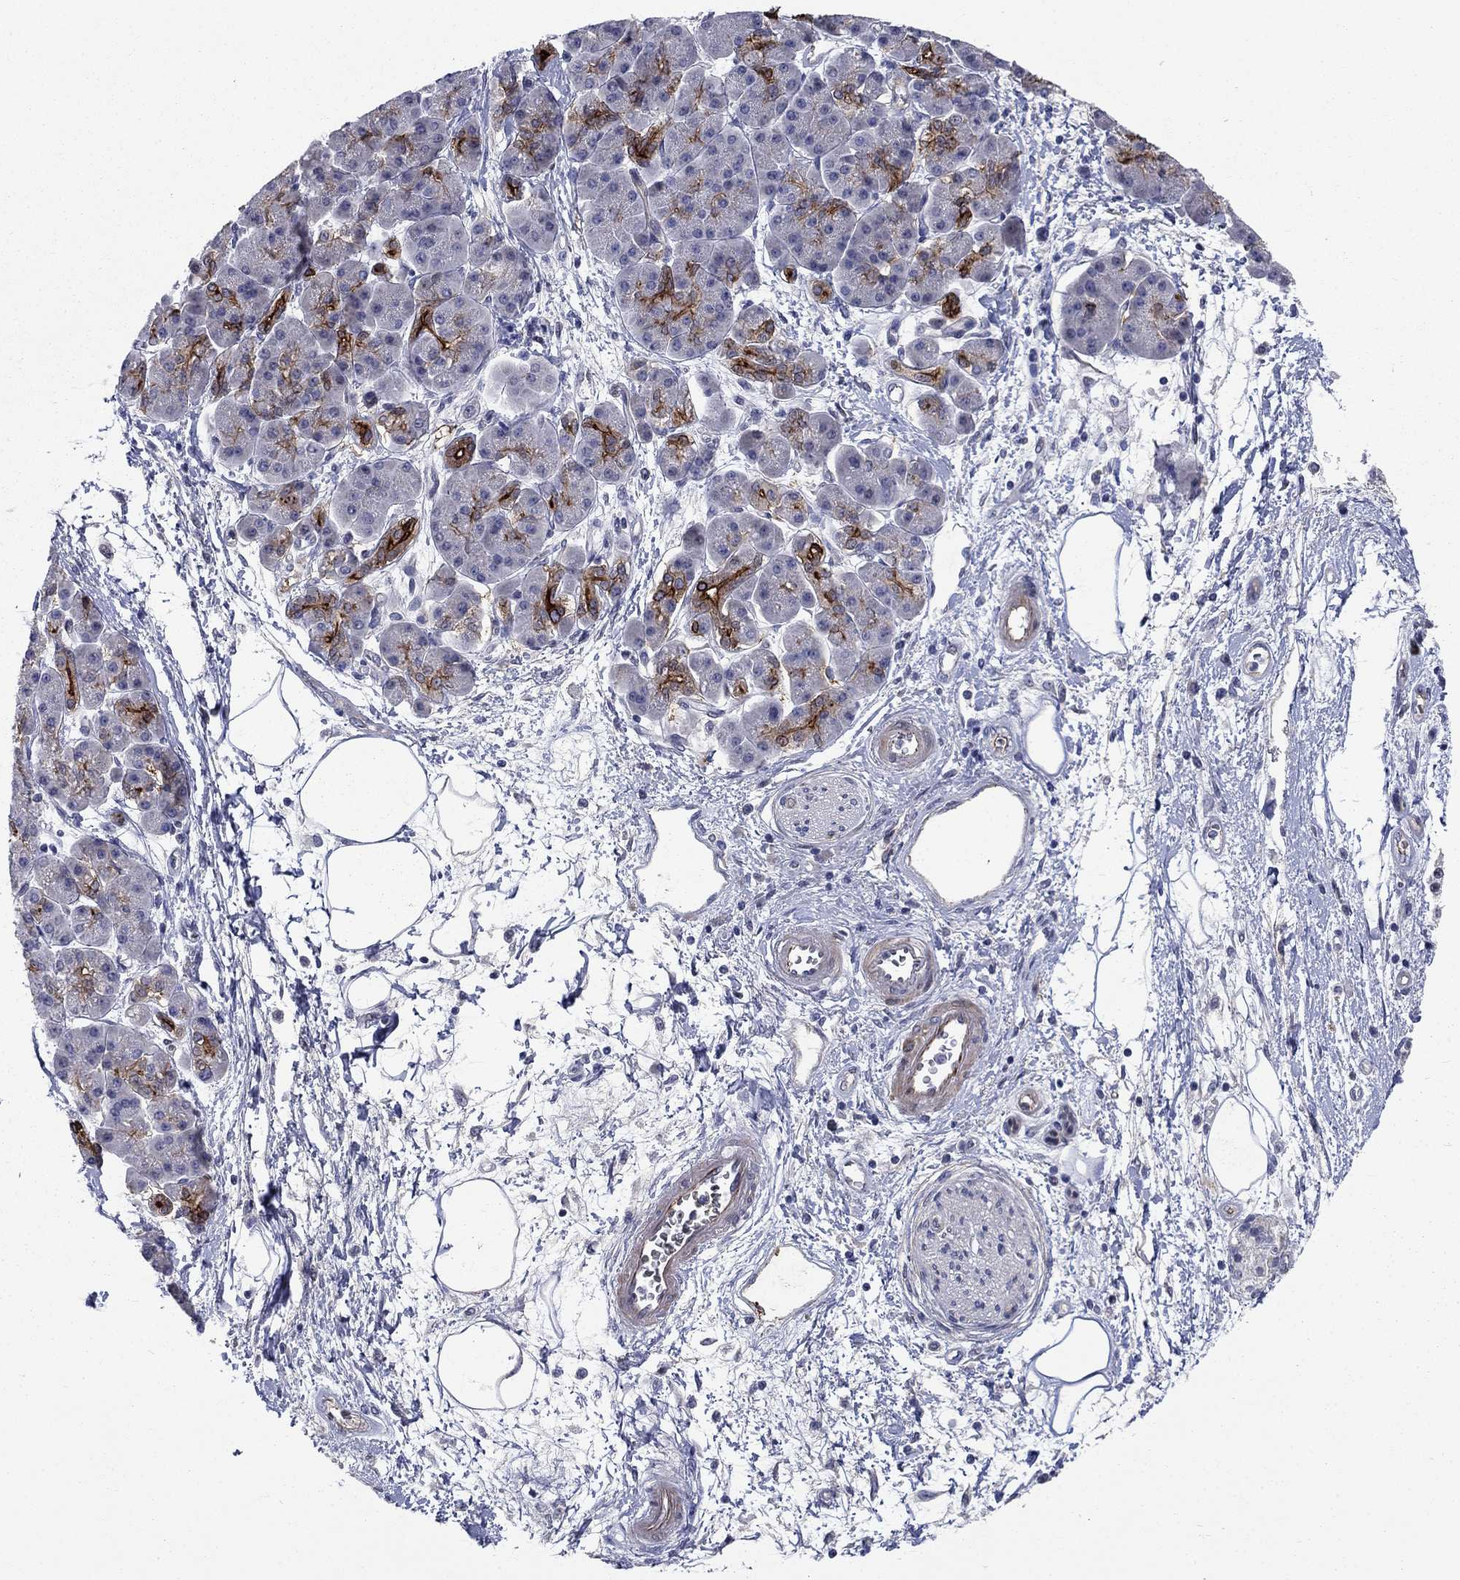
{"staining": {"intensity": "strong", "quantity": "25%-75%", "location": "cytoplasmic/membranous"}, "tissue": "pancreatic cancer", "cell_type": "Tumor cells", "image_type": "cancer", "snomed": [{"axis": "morphology", "description": "Adenocarcinoma, NOS"}, {"axis": "topography", "description": "Pancreas"}], "caption": "Human pancreatic cancer (adenocarcinoma) stained with a brown dye reveals strong cytoplasmic/membranous positive positivity in about 25%-75% of tumor cells.", "gene": "SLC1A1", "patient": {"sex": "female", "age": 73}}